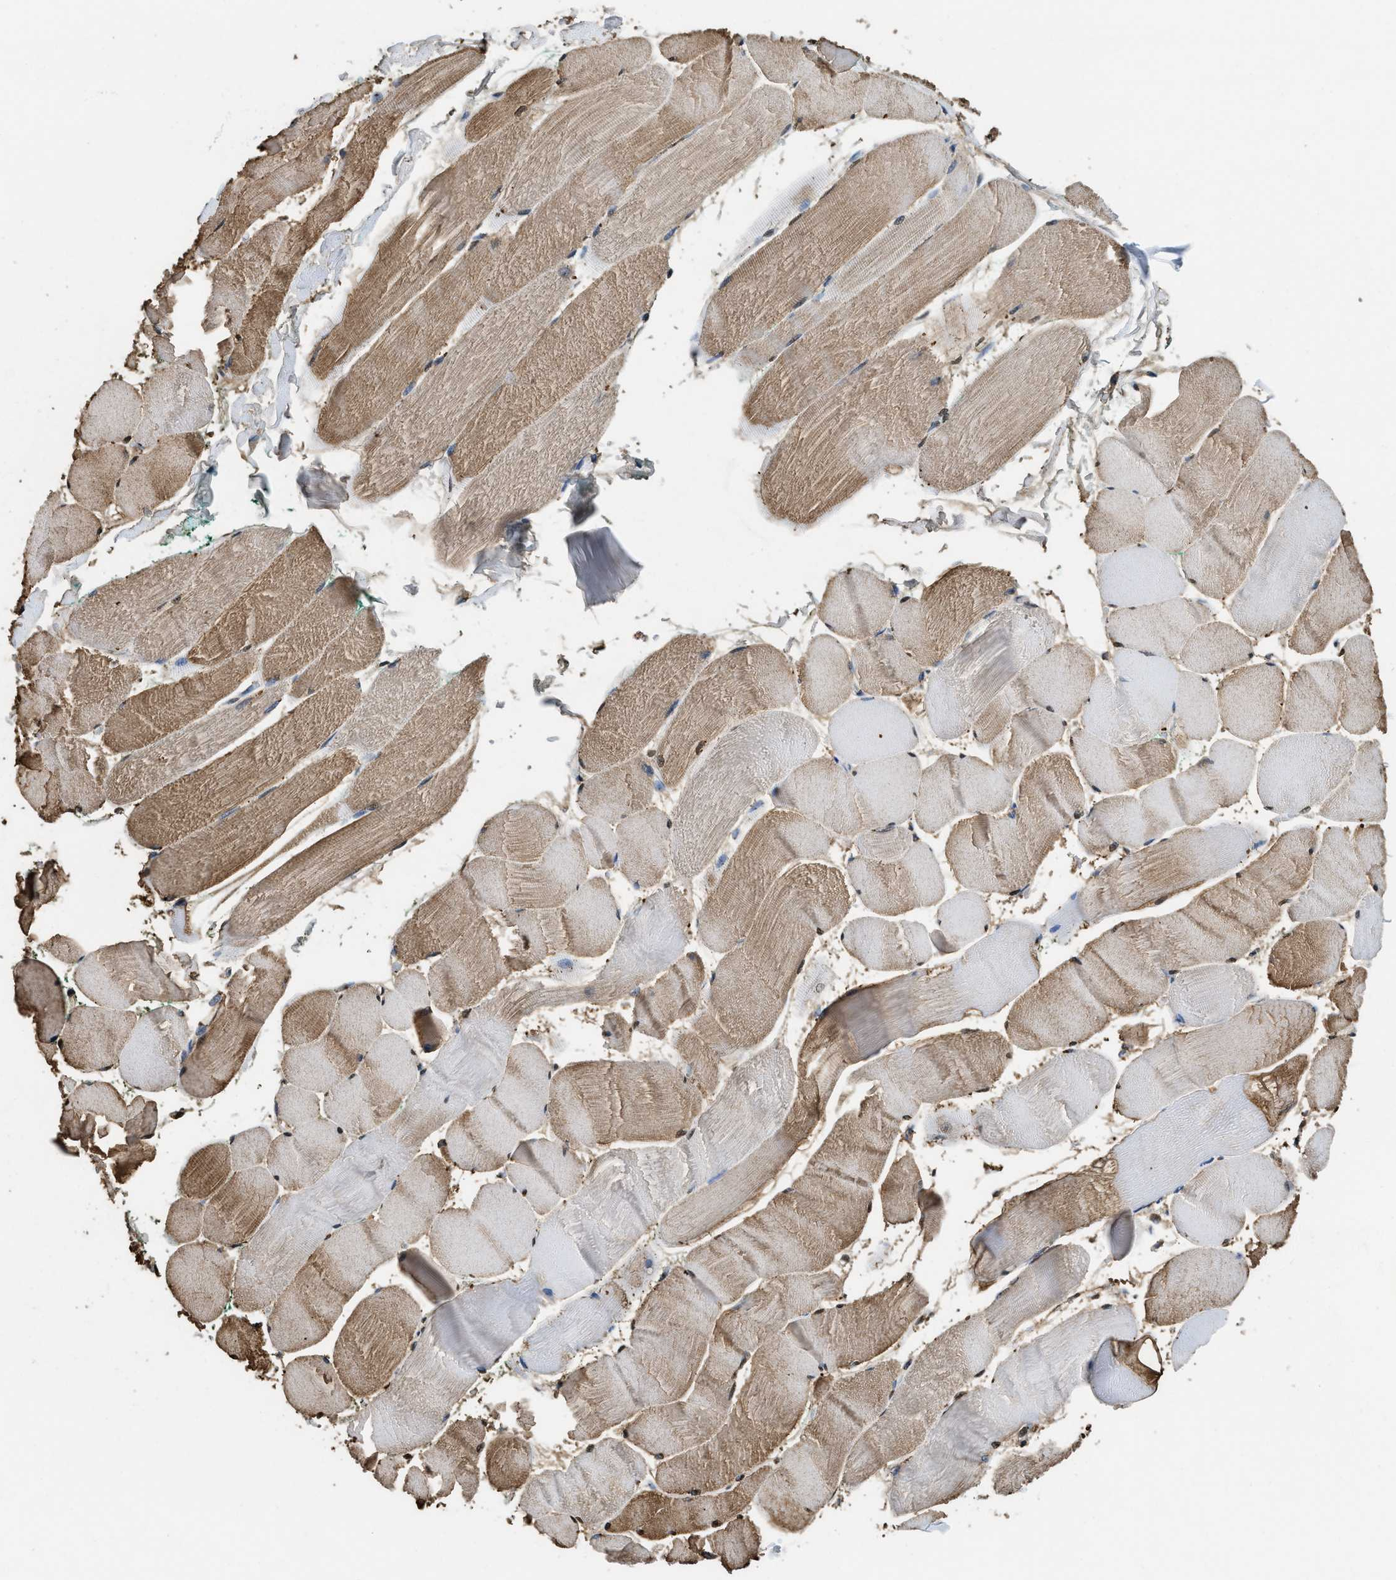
{"staining": {"intensity": "weak", "quantity": ">75%", "location": "cytoplasmic/membranous,nuclear"}, "tissue": "skeletal muscle", "cell_type": "Myocytes", "image_type": "normal", "snomed": [{"axis": "morphology", "description": "Normal tissue, NOS"}, {"axis": "morphology", "description": "Squamous cell carcinoma, NOS"}, {"axis": "topography", "description": "Skeletal muscle"}], "caption": "This photomicrograph shows immunohistochemistry (IHC) staining of normal skeletal muscle, with low weak cytoplasmic/membranous,nuclear staining in approximately >75% of myocytes.", "gene": "GAPDH", "patient": {"sex": "male", "age": 51}}